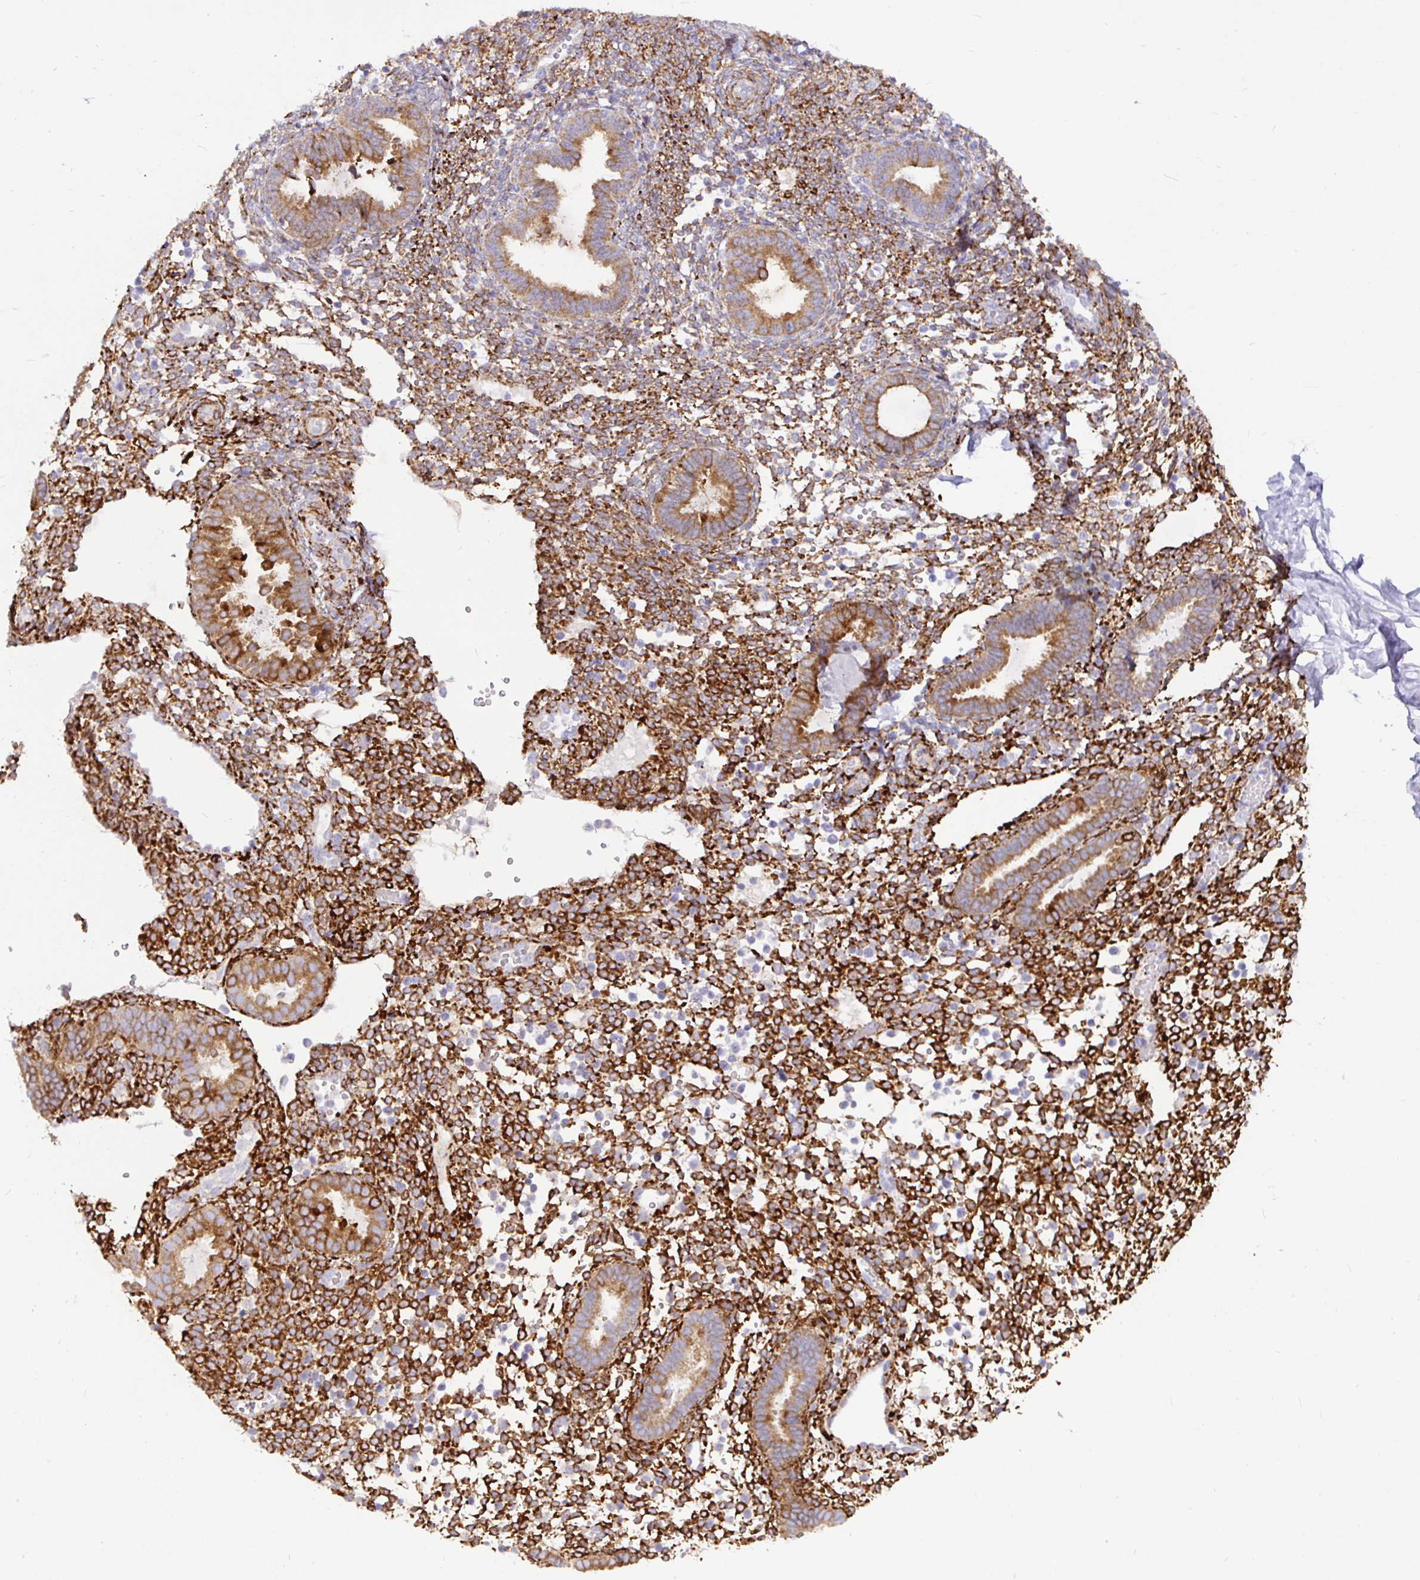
{"staining": {"intensity": "strong", "quantity": "25%-75%", "location": "cytoplasmic/membranous"}, "tissue": "endometrium", "cell_type": "Cells in endometrial stroma", "image_type": "normal", "snomed": [{"axis": "morphology", "description": "Normal tissue, NOS"}, {"axis": "topography", "description": "Endometrium"}], "caption": "Immunohistochemical staining of normal endometrium shows strong cytoplasmic/membranous protein staining in about 25%-75% of cells in endometrial stroma.", "gene": "P4HA2", "patient": {"sex": "female", "age": 36}}